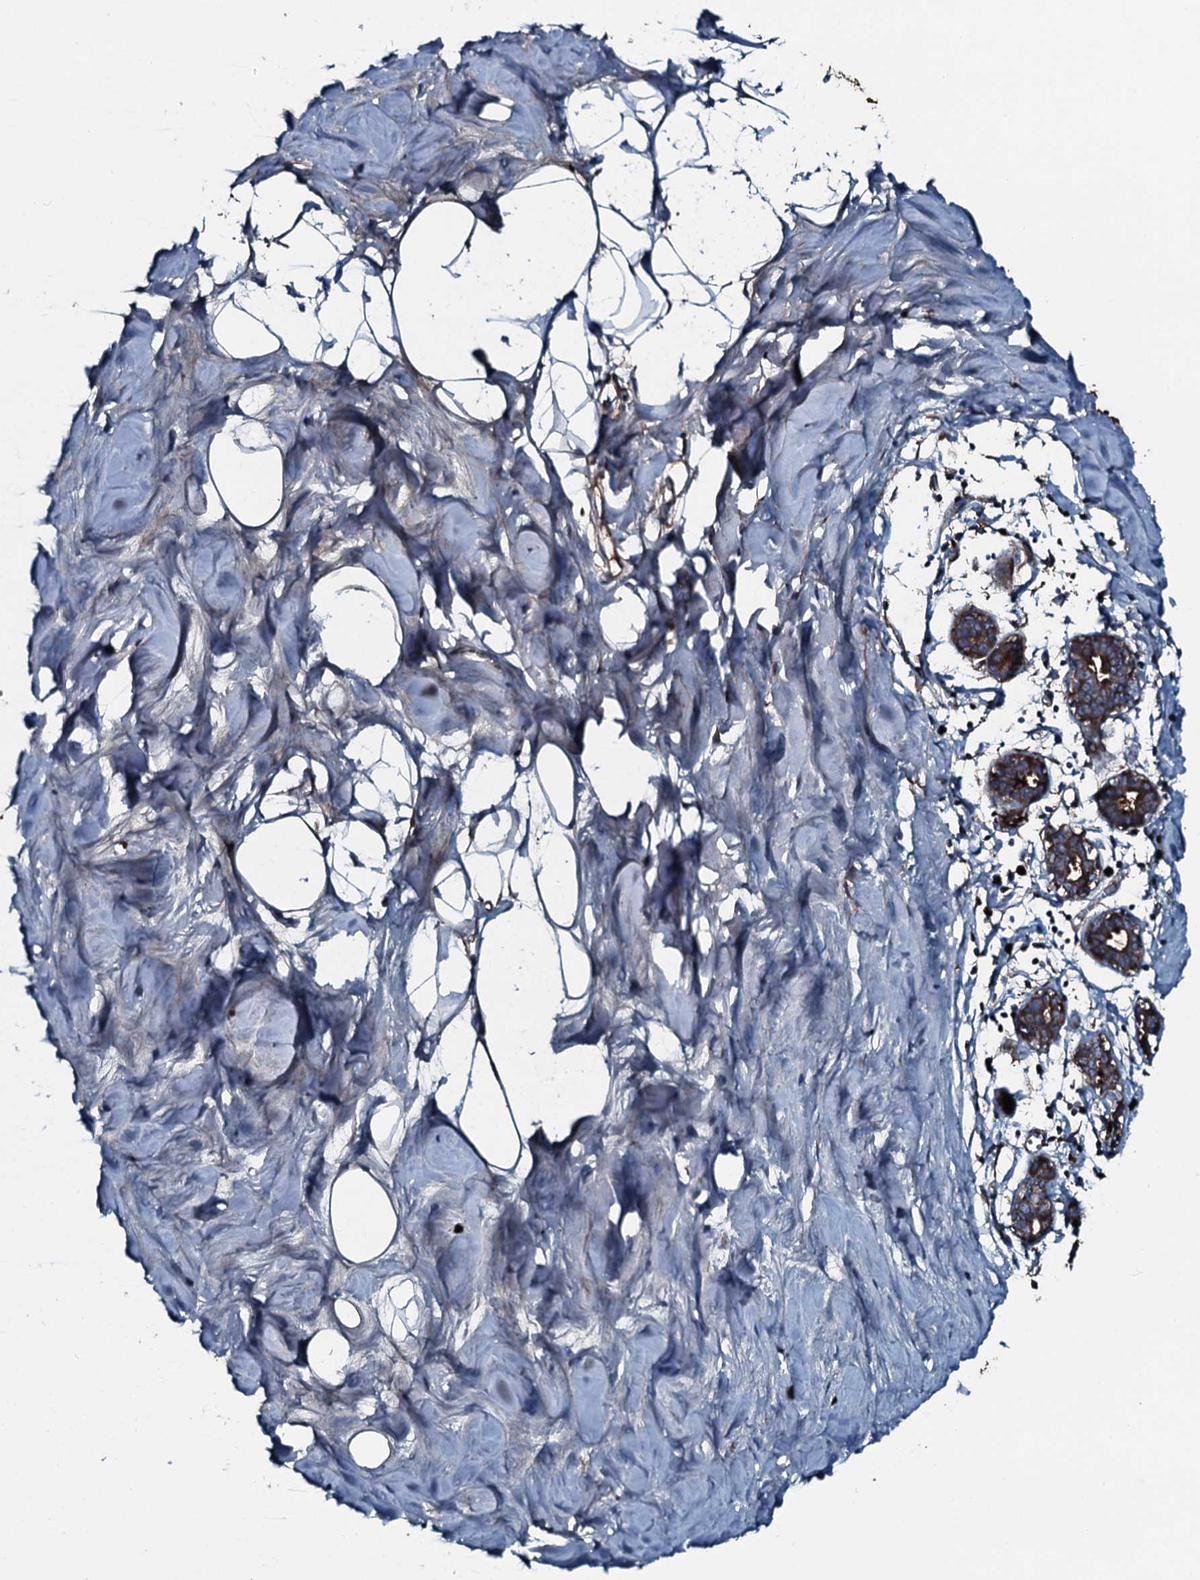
{"staining": {"intensity": "negative", "quantity": "none", "location": "none"}, "tissue": "breast", "cell_type": "Adipocytes", "image_type": "normal", "snomed": [{"axis": "morphology", "description": "Normal tissue, NOS"}, {"axis": "topography", "description": "Breast"}], "caption": "The photomicrograph reveals no significant expression in adipocytes of breast.", "gene": "AARS1", "patient": {"sex": "female", "age": 27}}